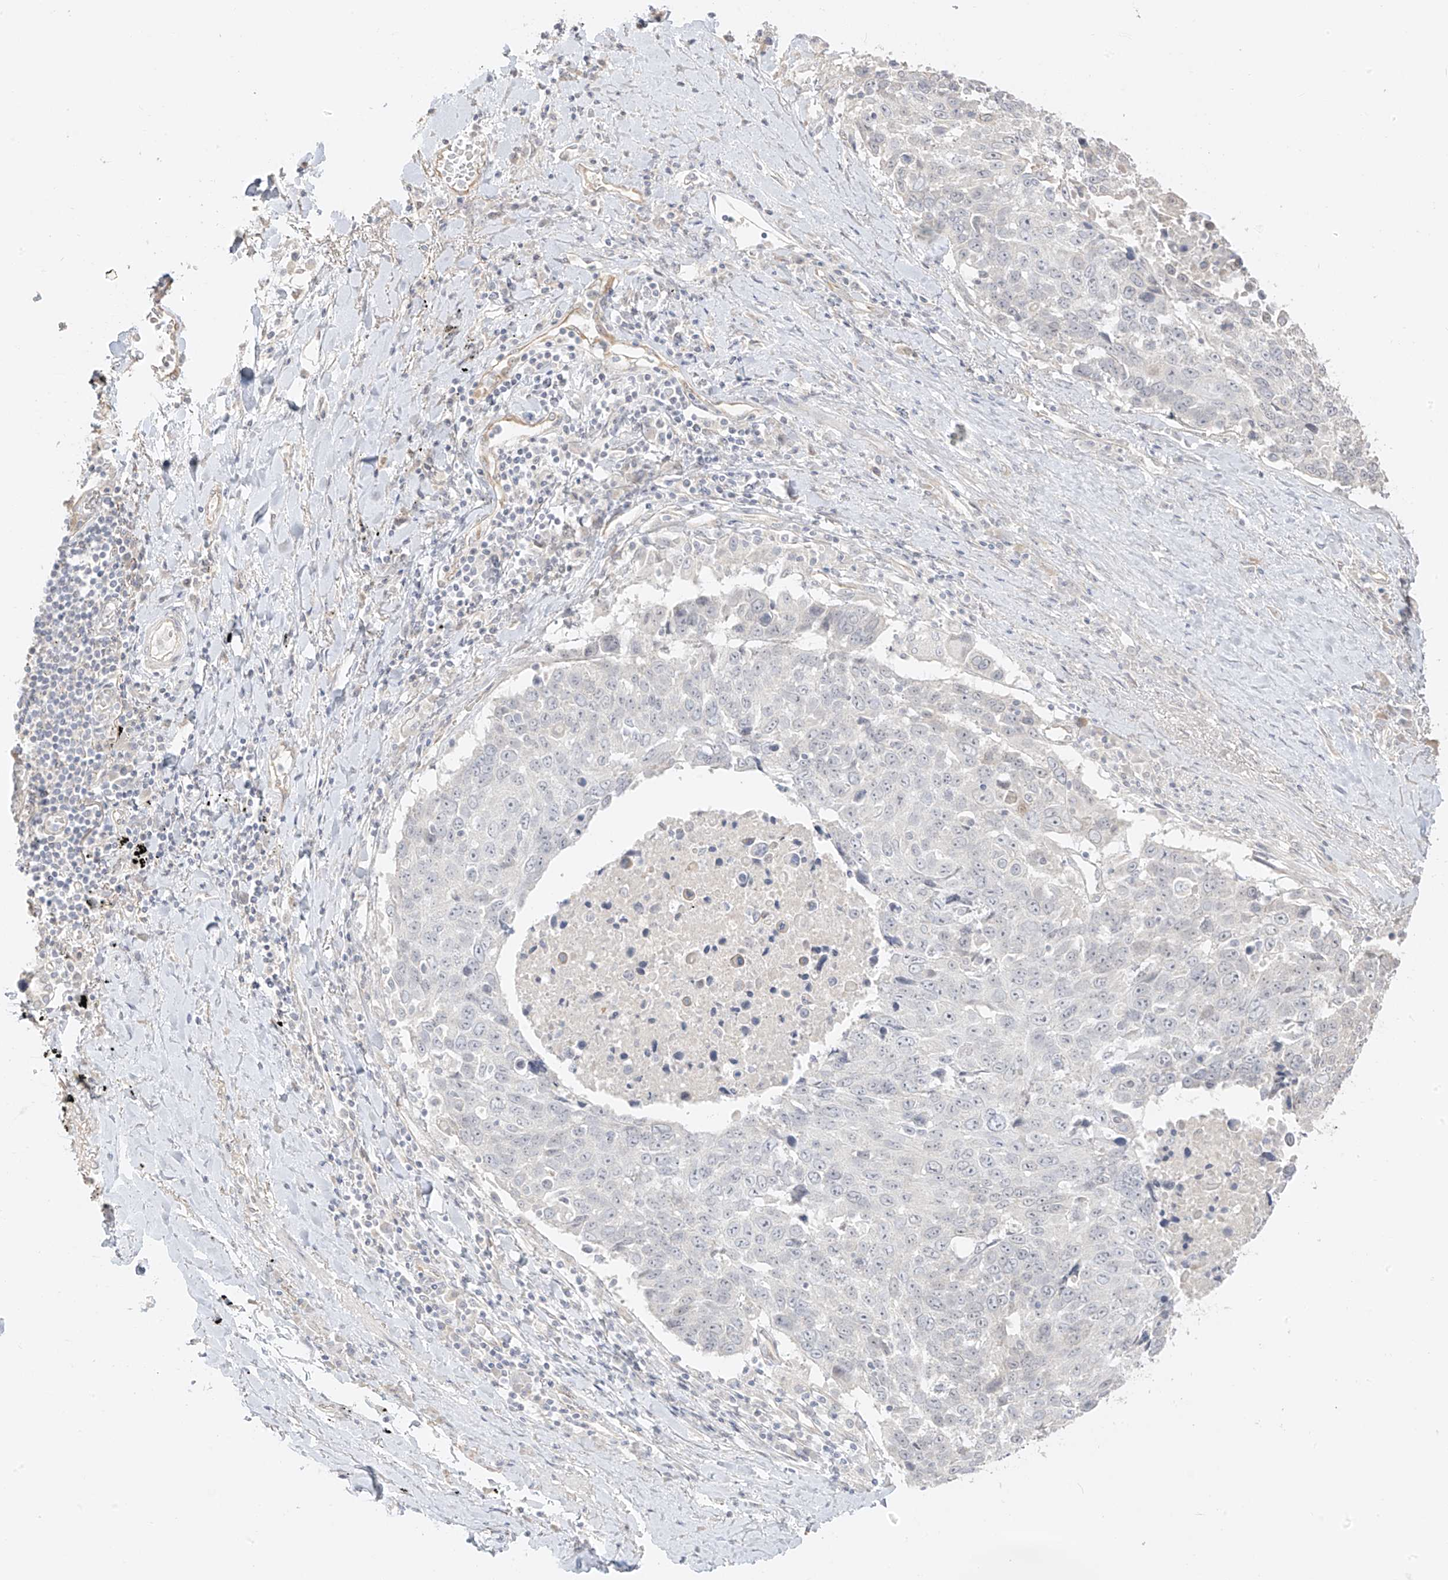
{"staining": {"intensity": "negative", "quantity": "none", "location": "none"}, "tissue": "lung cancer", "cell_type": "Tumor cells", "image_type": "cancer", "snomed": [{"axis": "morphology", "description": "Squamous cell carcinoma, NOS"}, {"axis": "topography", "description": "Lung"}], "caption": "DAB immunohistochemical staining of human squamous cell carcinoma (lung) shows no significant expression in tumor cells.", "gene": "DCDC2", "patient": {"sex": "male", "age": 66}}